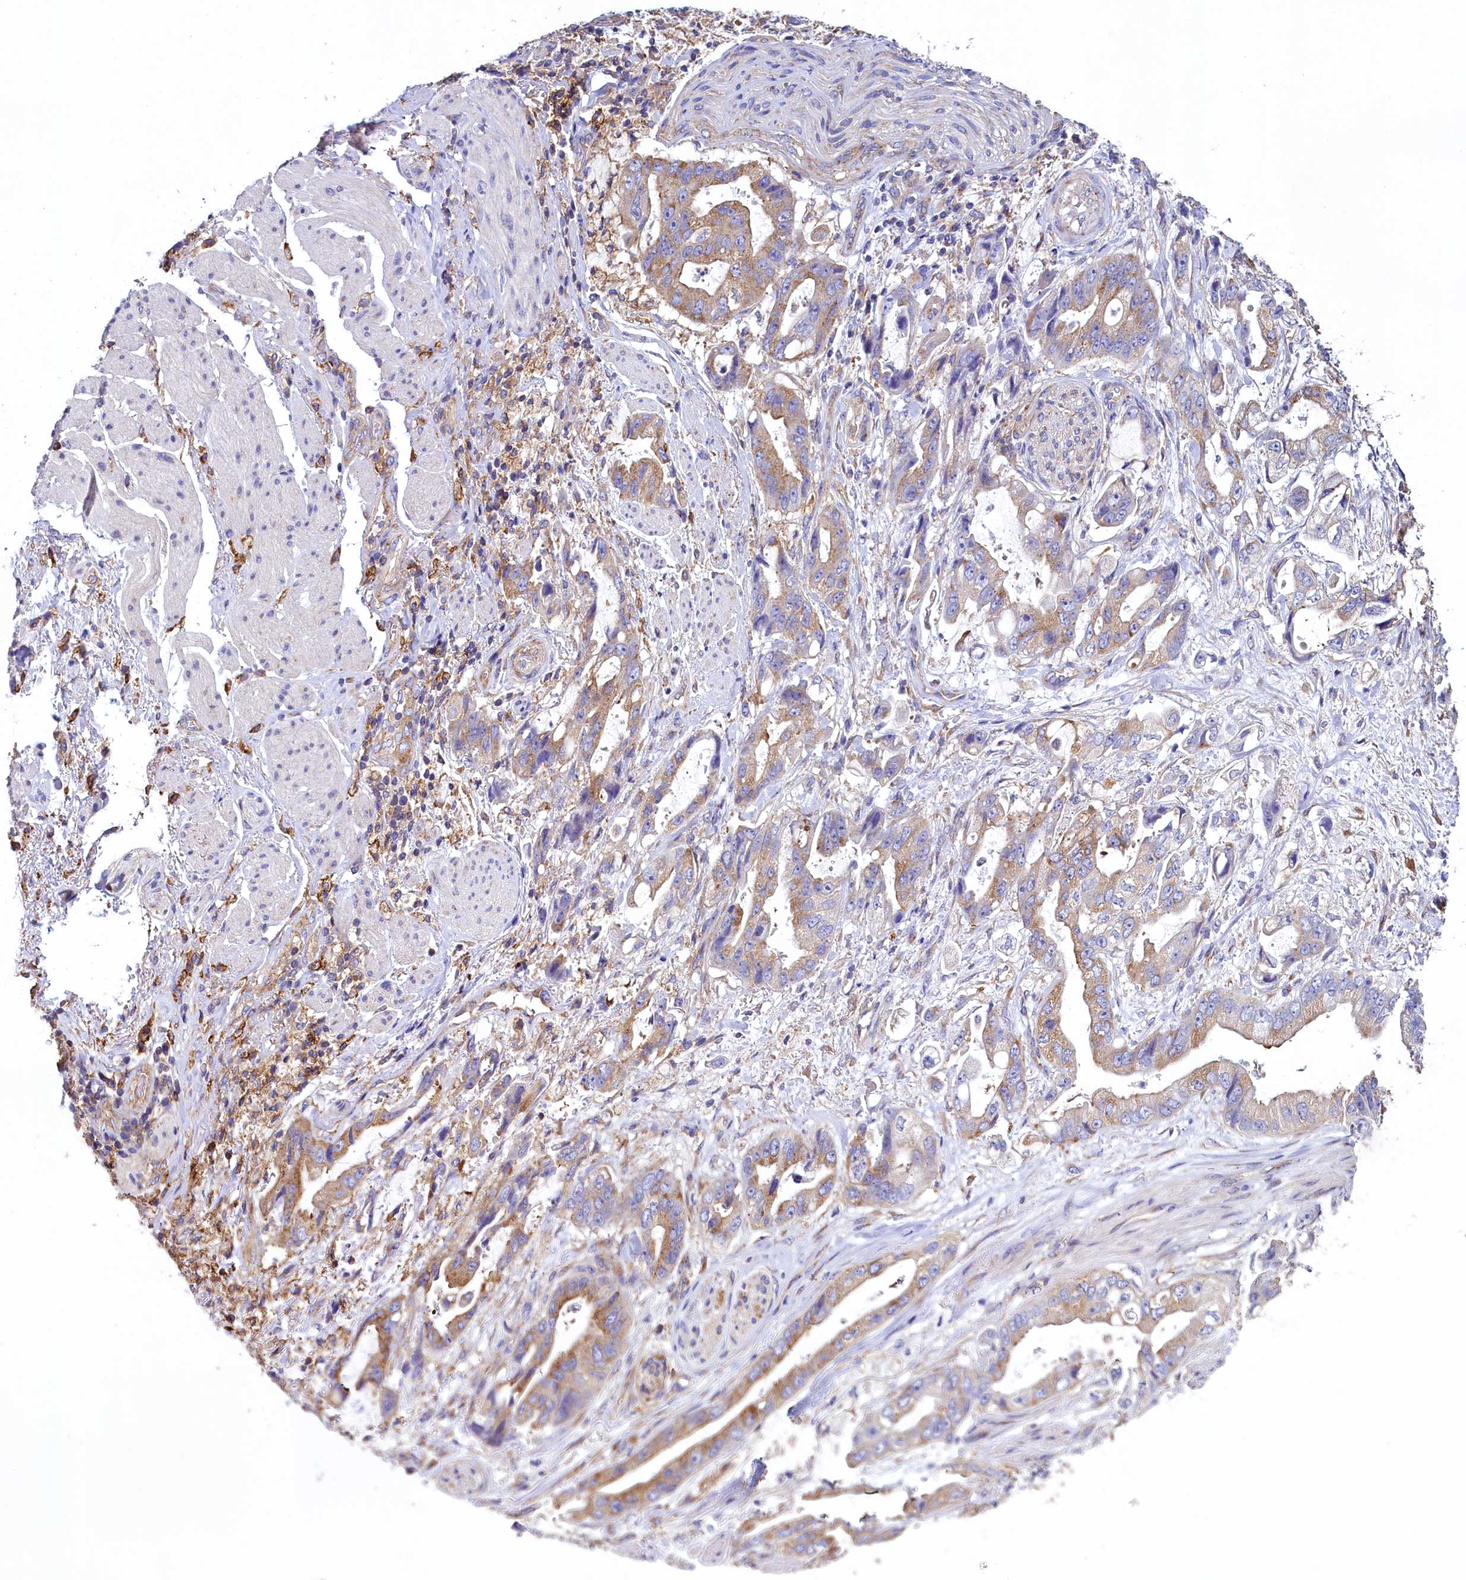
{"staining": {"intensity": "moderate", "quantity": "25%-75%", "location": "cytoplasmic/membranous"}, "tissue": "stomach cancer", "cell_type": "Tumor cells", "image_type": "cancer", "snomed": [{"axis": "morphology", "description": "Adenocarcinoma, NOS"}, {"axis": "topography", "description": "Stomach"}], "caption": "Stomach adenocarcinoma was stained to show a protein in brown. There is medium levels of moderate cytoplasmic/membranous expression in about 25%-75% of tumor cells.", "gene": "GPR21", "patient": {"sex": "male", "age": 62}}